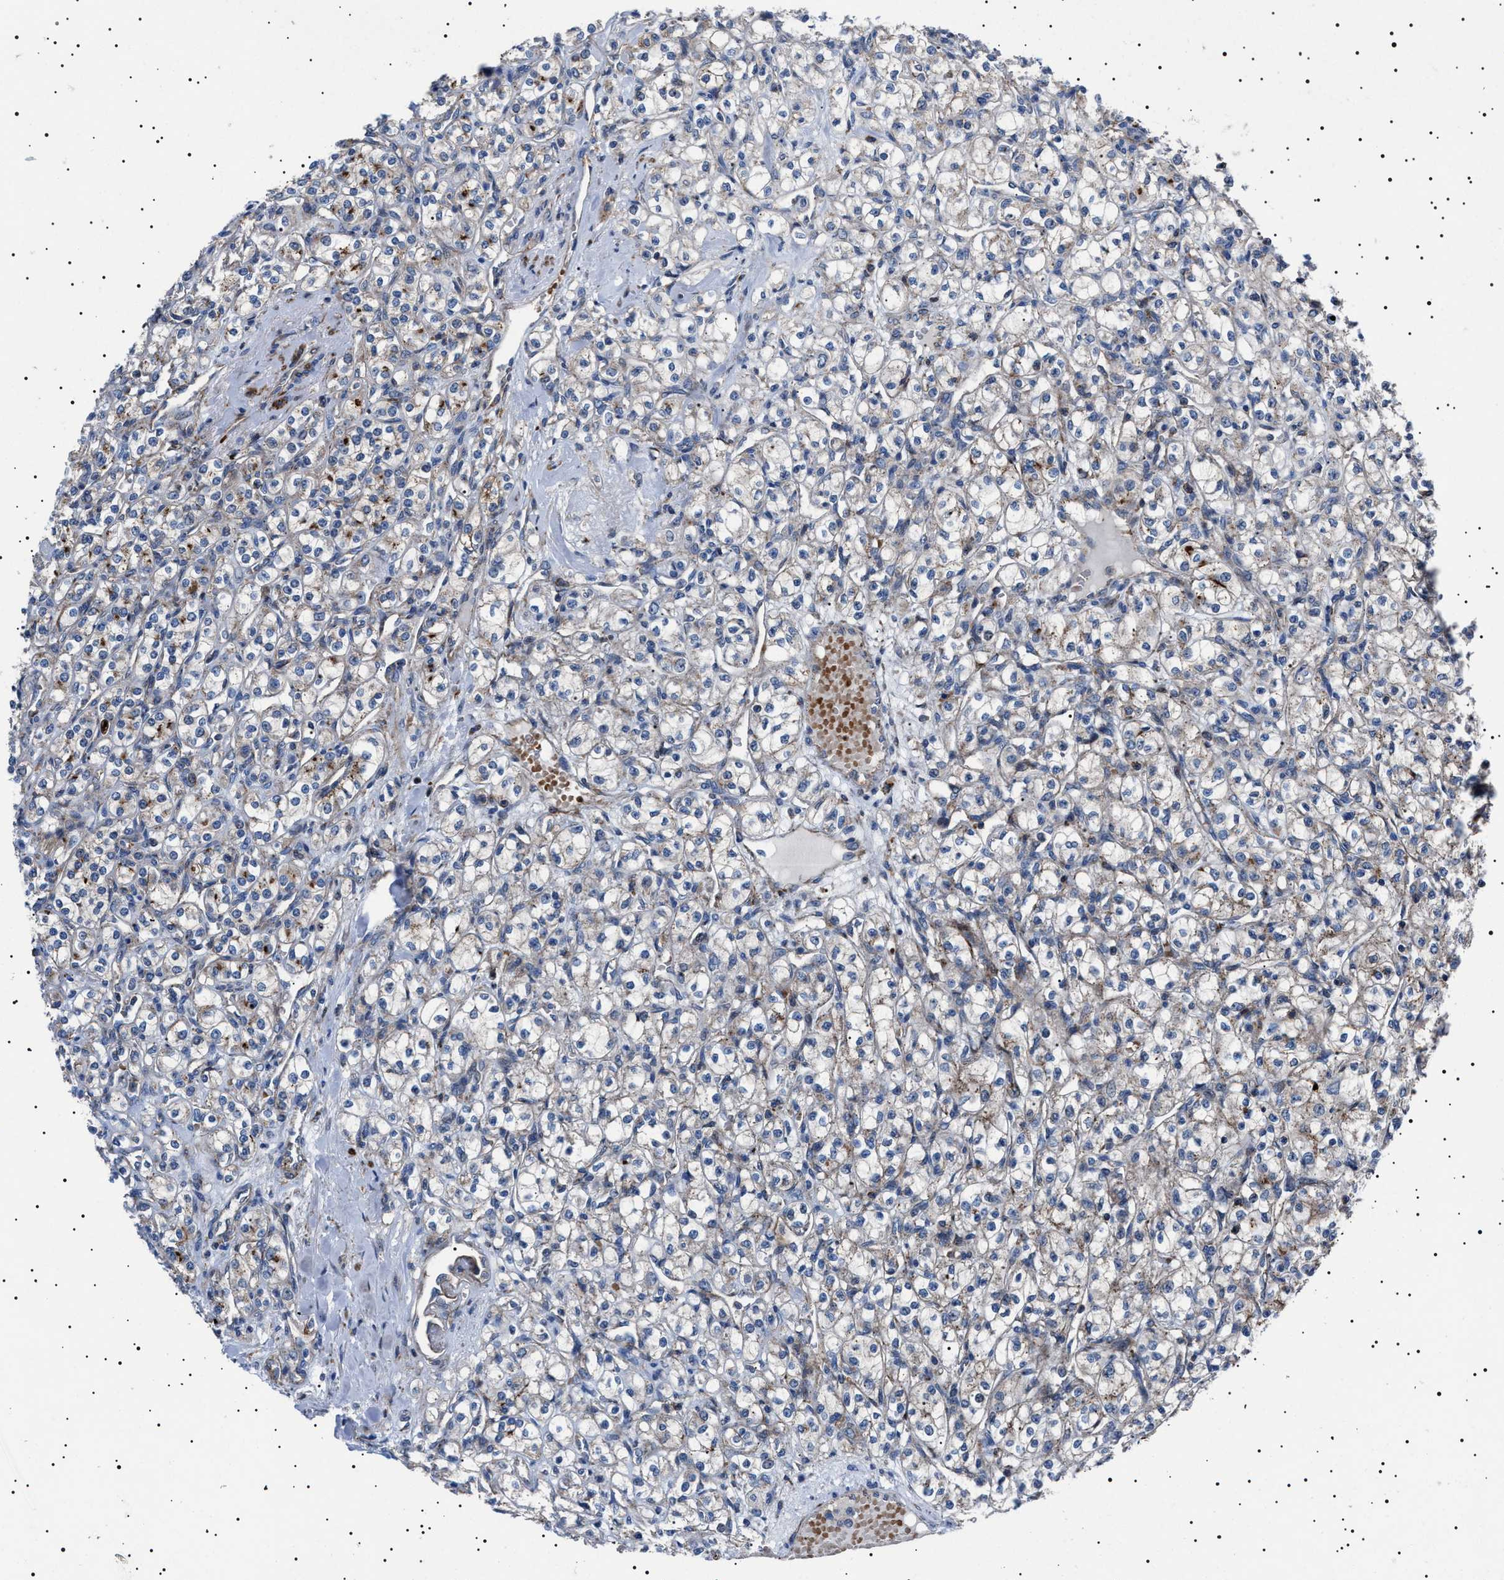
{"staining": {"intensity": "weak", "quantity": "<25%", "location": "cytoplasmic/membranous"}, "tissue": "renal cancer", "cell_type": "Tumor cells", "image_type": "cancer", "snomed": [{"axis": "morphology", "description": "Adenocarcinoma, NOS"}, {"axis": "topography", "description": "Kidney"}], "caption": "Immunohistochemical staining of human renal cancer (adenocarcinoma) reveals no significant expression in tumor cells.", "gene": "NEU1", "patient": {"sex": "male", "age": 77}}